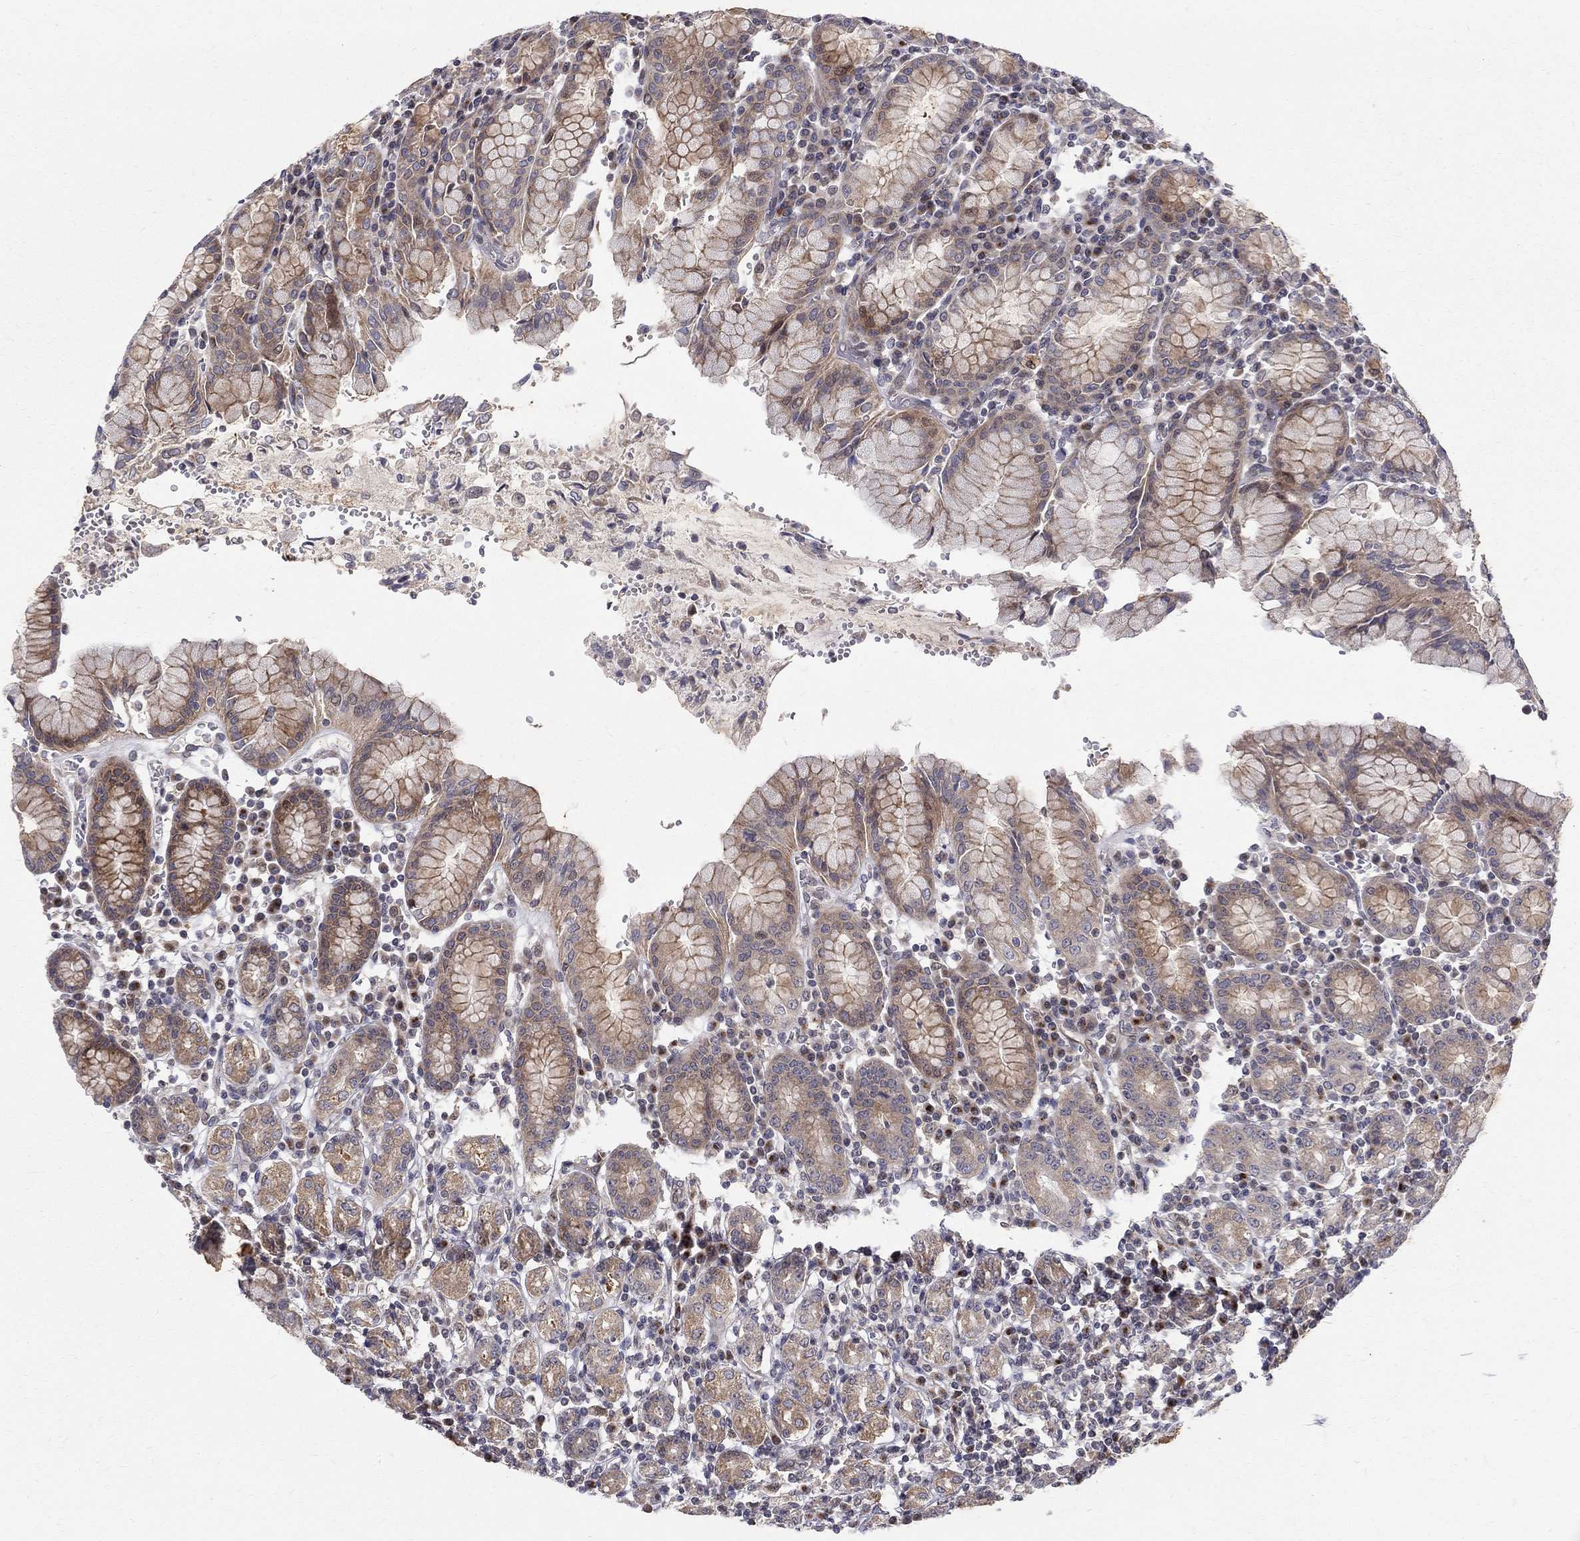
{"staining": {"intensity": "moderate", "quantity": "<25%", "location": "cytoplasmic/membranous"}, "tissue": "stomach", "cell_type": "Glandular cells", "image_type": "normal", "snomed": [{"axis": "morphology", "description": "Normal tissue, NOS"}, {"axis": "topography", "description": "Stomach, upper"}, {"axis": "topography", "description": "Stomach"}], "caption": "Immunohistochemistry (IHC) (DAB (3,3'-diaminobenzidine)) staining of unremarkable human stomach shows moderate cytoplasmic/membranous protein positivity in approximately <25% of glandular cells. The protein of interest is stained brown, and the nuclei are stained in blue (DAB IHC with brightfield microscopy, high magnification).", "gene": "WDR19", "patient": {"sex": "male", "age": 62}}